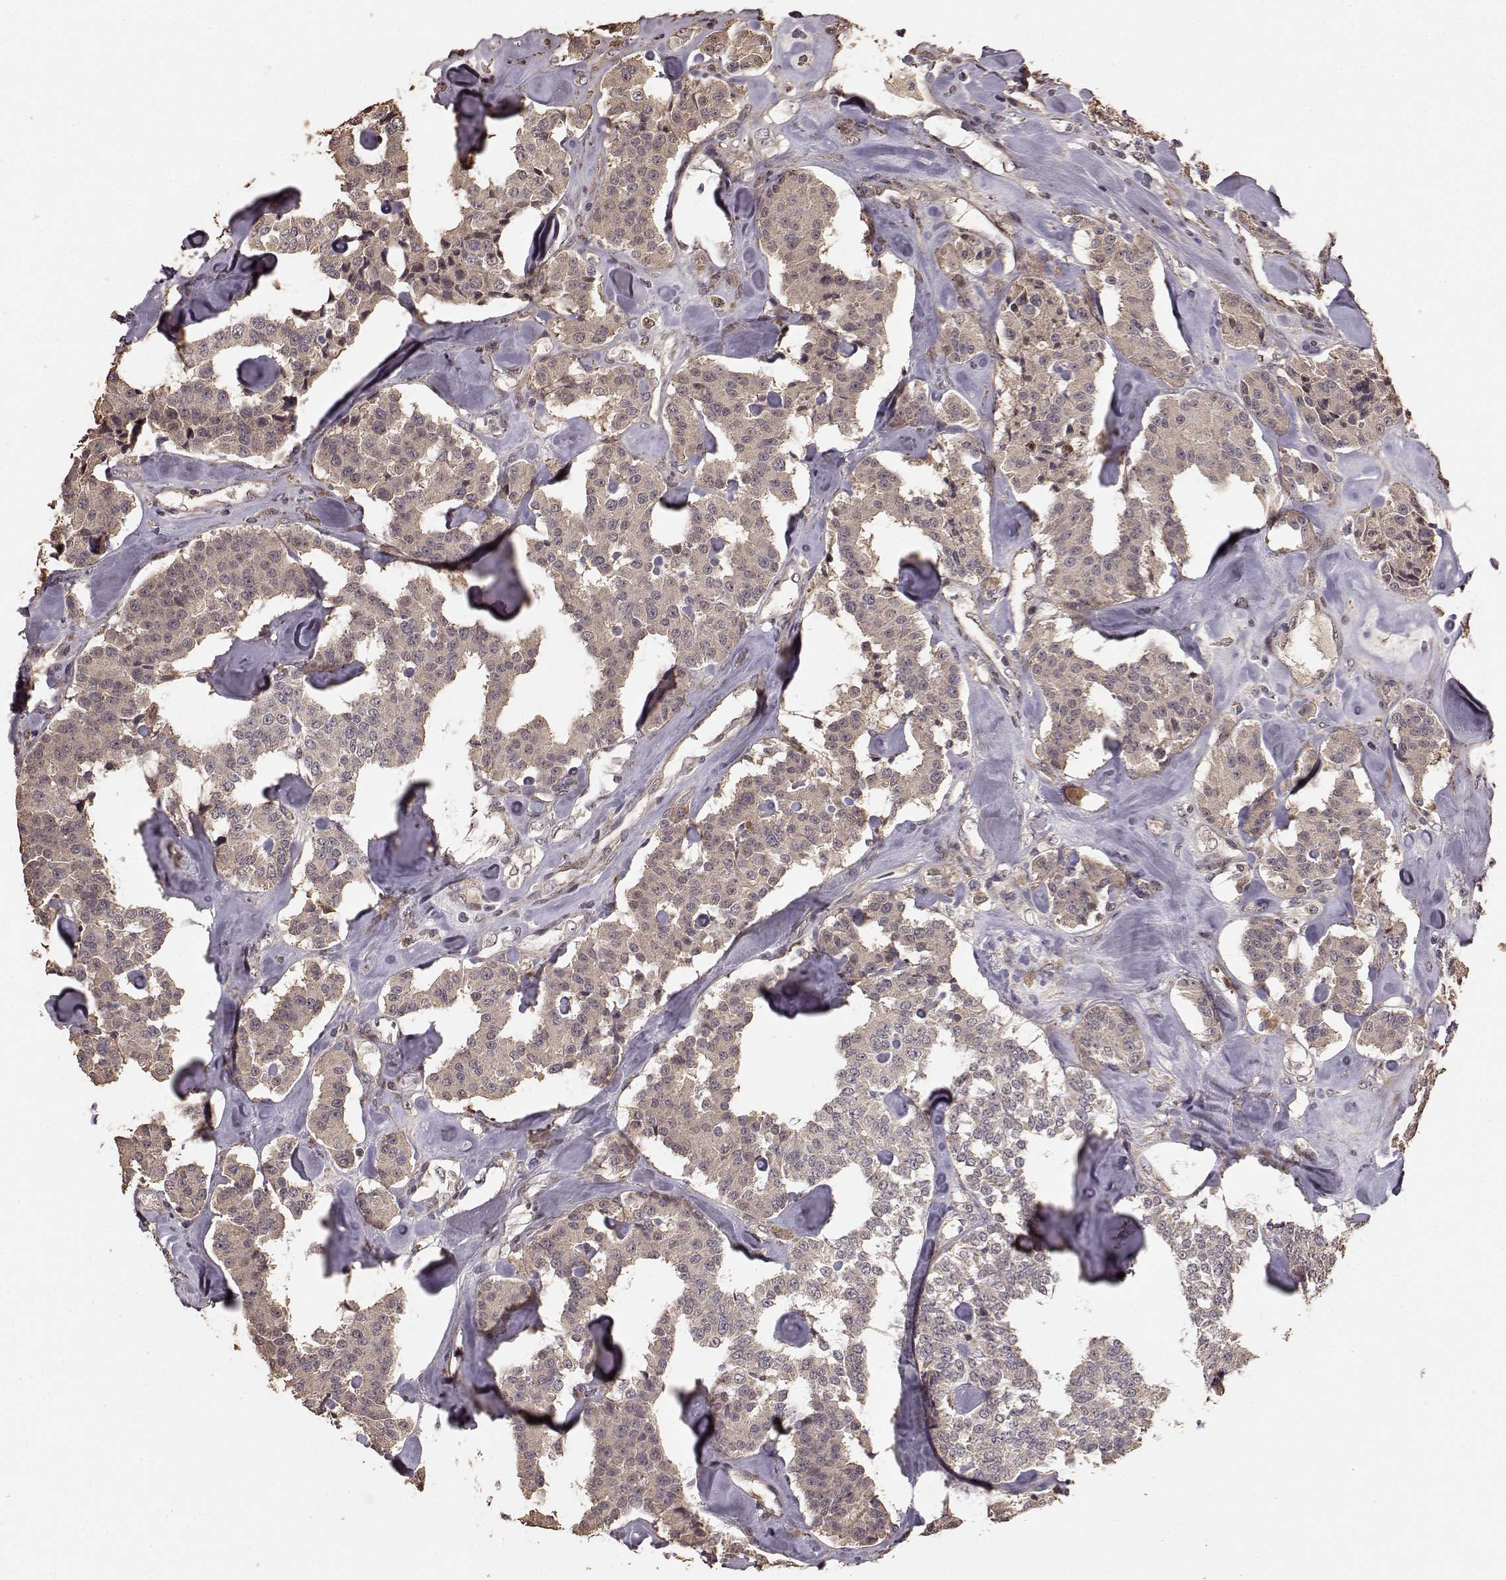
{"staining": {"intensity": "weak", "quantity": ">75%", "location": "cytoplasmic/membranous"}, "tissue": "carcinoid", "cell_type": "Tumor cells", "image_type": "cancer", "snomed": [{"axis": "morphology", "description": "Carcinoid, malignant, NOS"}, {"axis": "topography", "description": "Pancreas"}], "caption": "Tumor cells demonstrate low levels of weak cytoplasmic/membranous expression in approximately >75% of cells in carcinoid (malignant).", "gene": "USP15", "patient": {"sex": "male", "age": 41}}